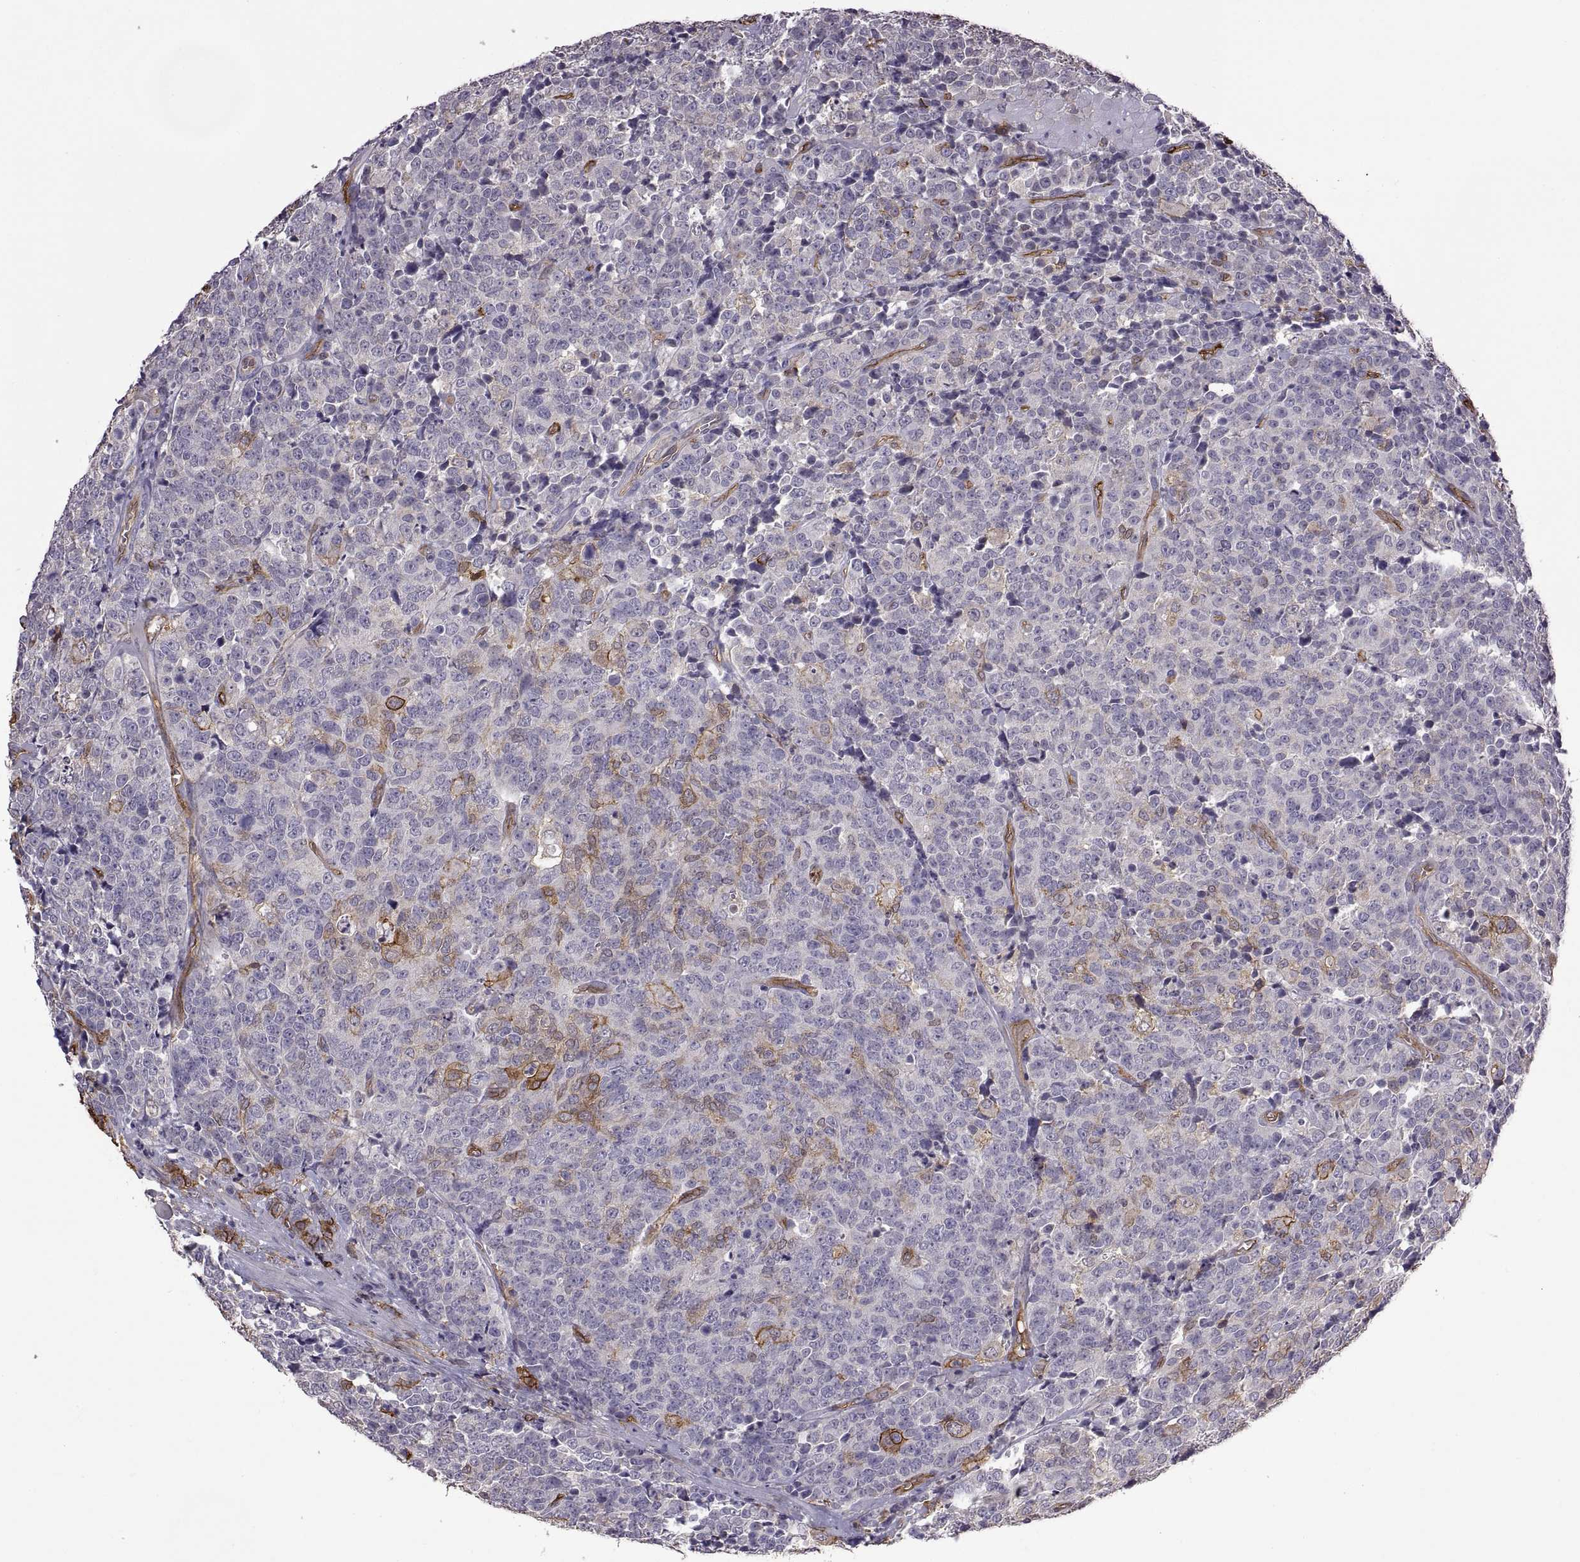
{"staining": {"intensity": "moderate", "quantity": "<25%", "location": "cytoplasmic/membranous"}, "tissue": "prostate cancer", "cell_type": "Tumor cells", "image_type": "cancer", "snomed": [{"axis": "morphology", "description": "Adenocarcinoma, NOS"}, {"axis": "topography", "description": "Prostate"}], "caption": "This photomicrograph displays immunohistochemistry staining of prostate adenocarcinoma, with low moderate cytoplasmic/membranous positivity in approximately <25% of tumor cells.", "gene": "S100A10", "patient": {"sex": "male", "age": 67}}